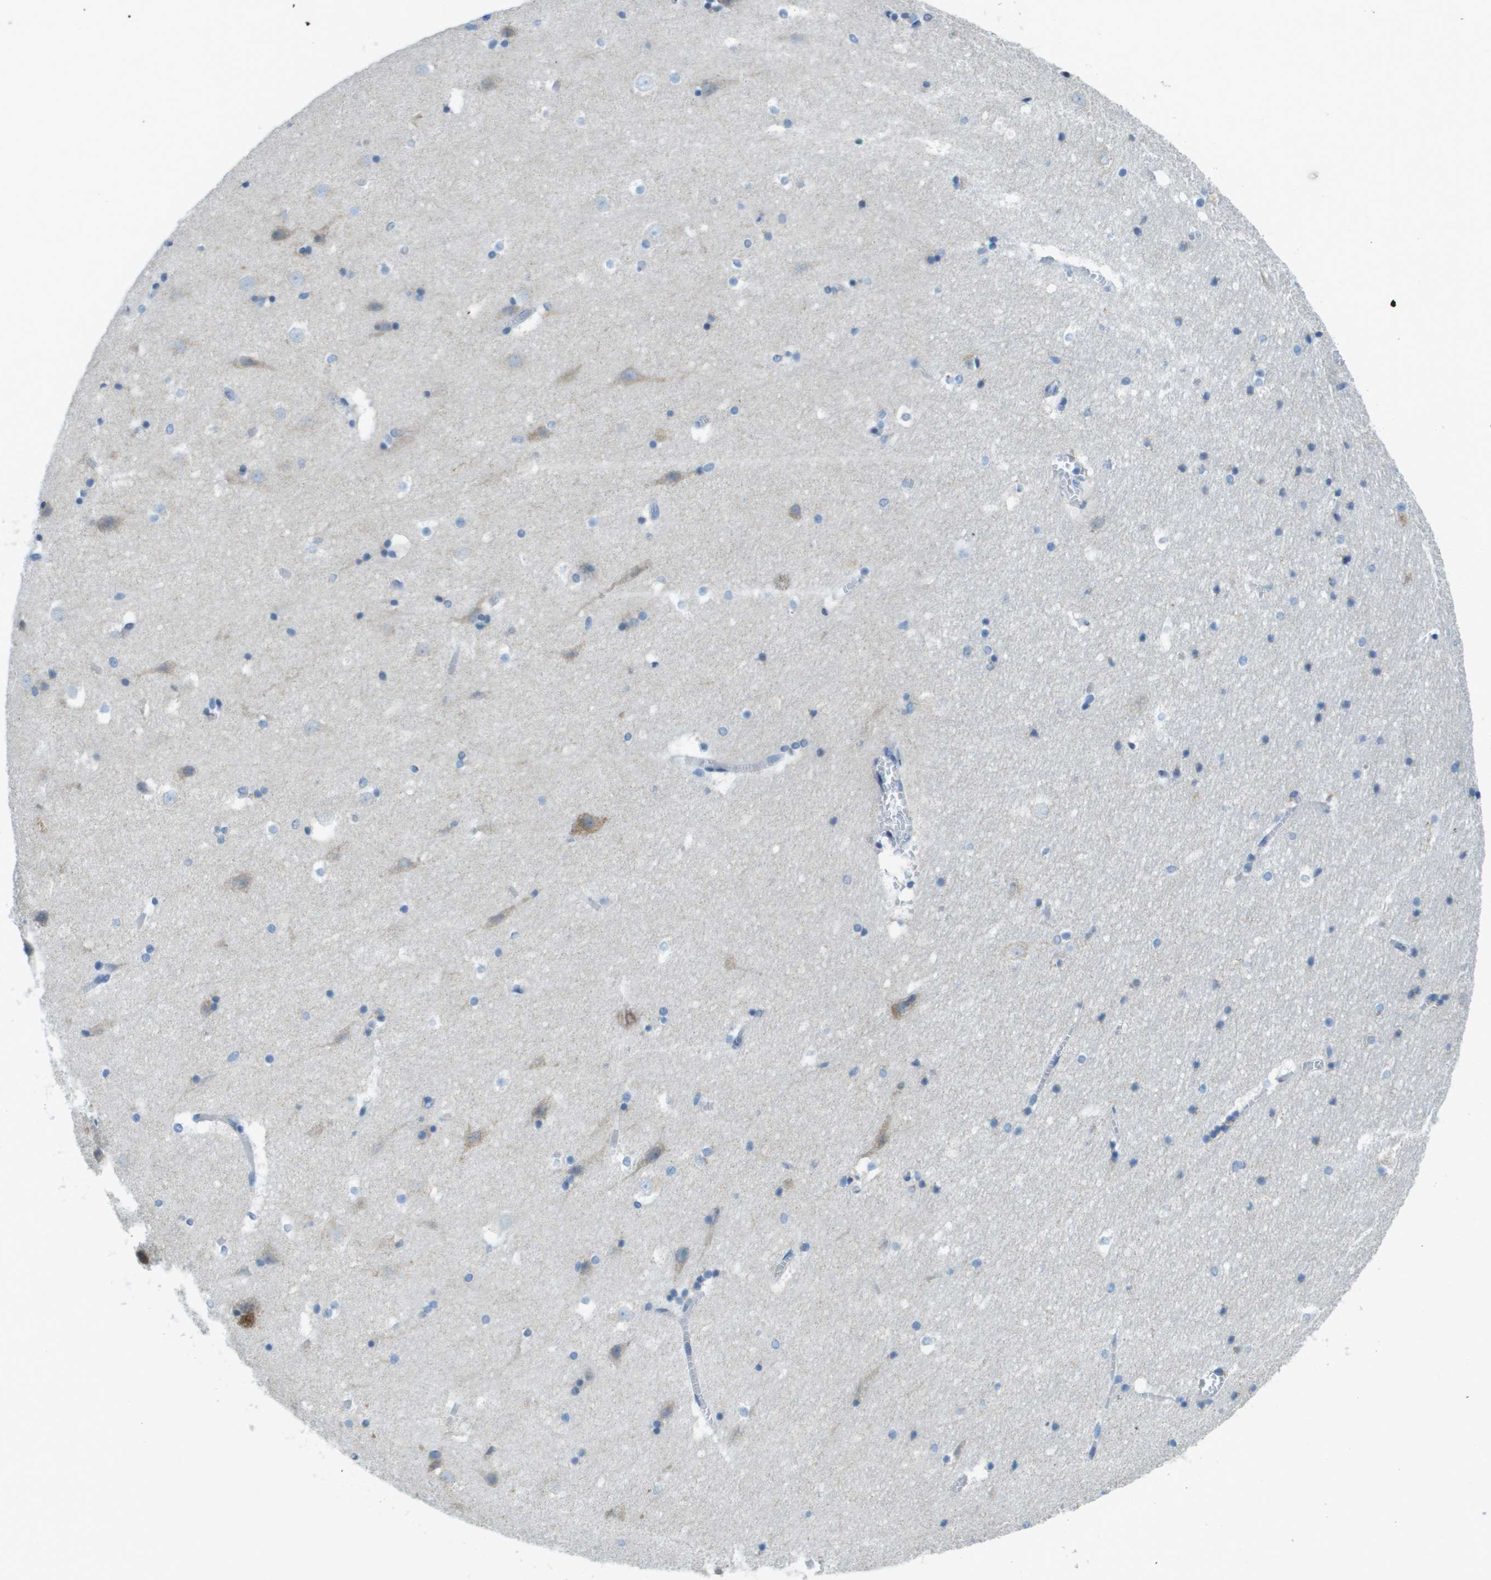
{"staining": {"intensity": "weak", "quantity": "<25%", "location": "cytoplasmic/membranous"}, "tissue": "hippocampus", "cell_type": "Glial cells", "image_type": "normal", "snomed": [{"axis": "morphology", "description": "Normal tissue, NOS"}, {"axis": "topography", "description": "Hippocampus"}], "caption": "An IHC photomicrograph of benign hippocampus is shown. There is no staining in glial cells of hippocampus. The staining was performed using DAB to visualize the protein expression in brown, while the nuclei were stained in blue with hematoxylin (Magnification: 20x).", "gene": "CYGB", "patient": {"sex": "male", "age": 45}}